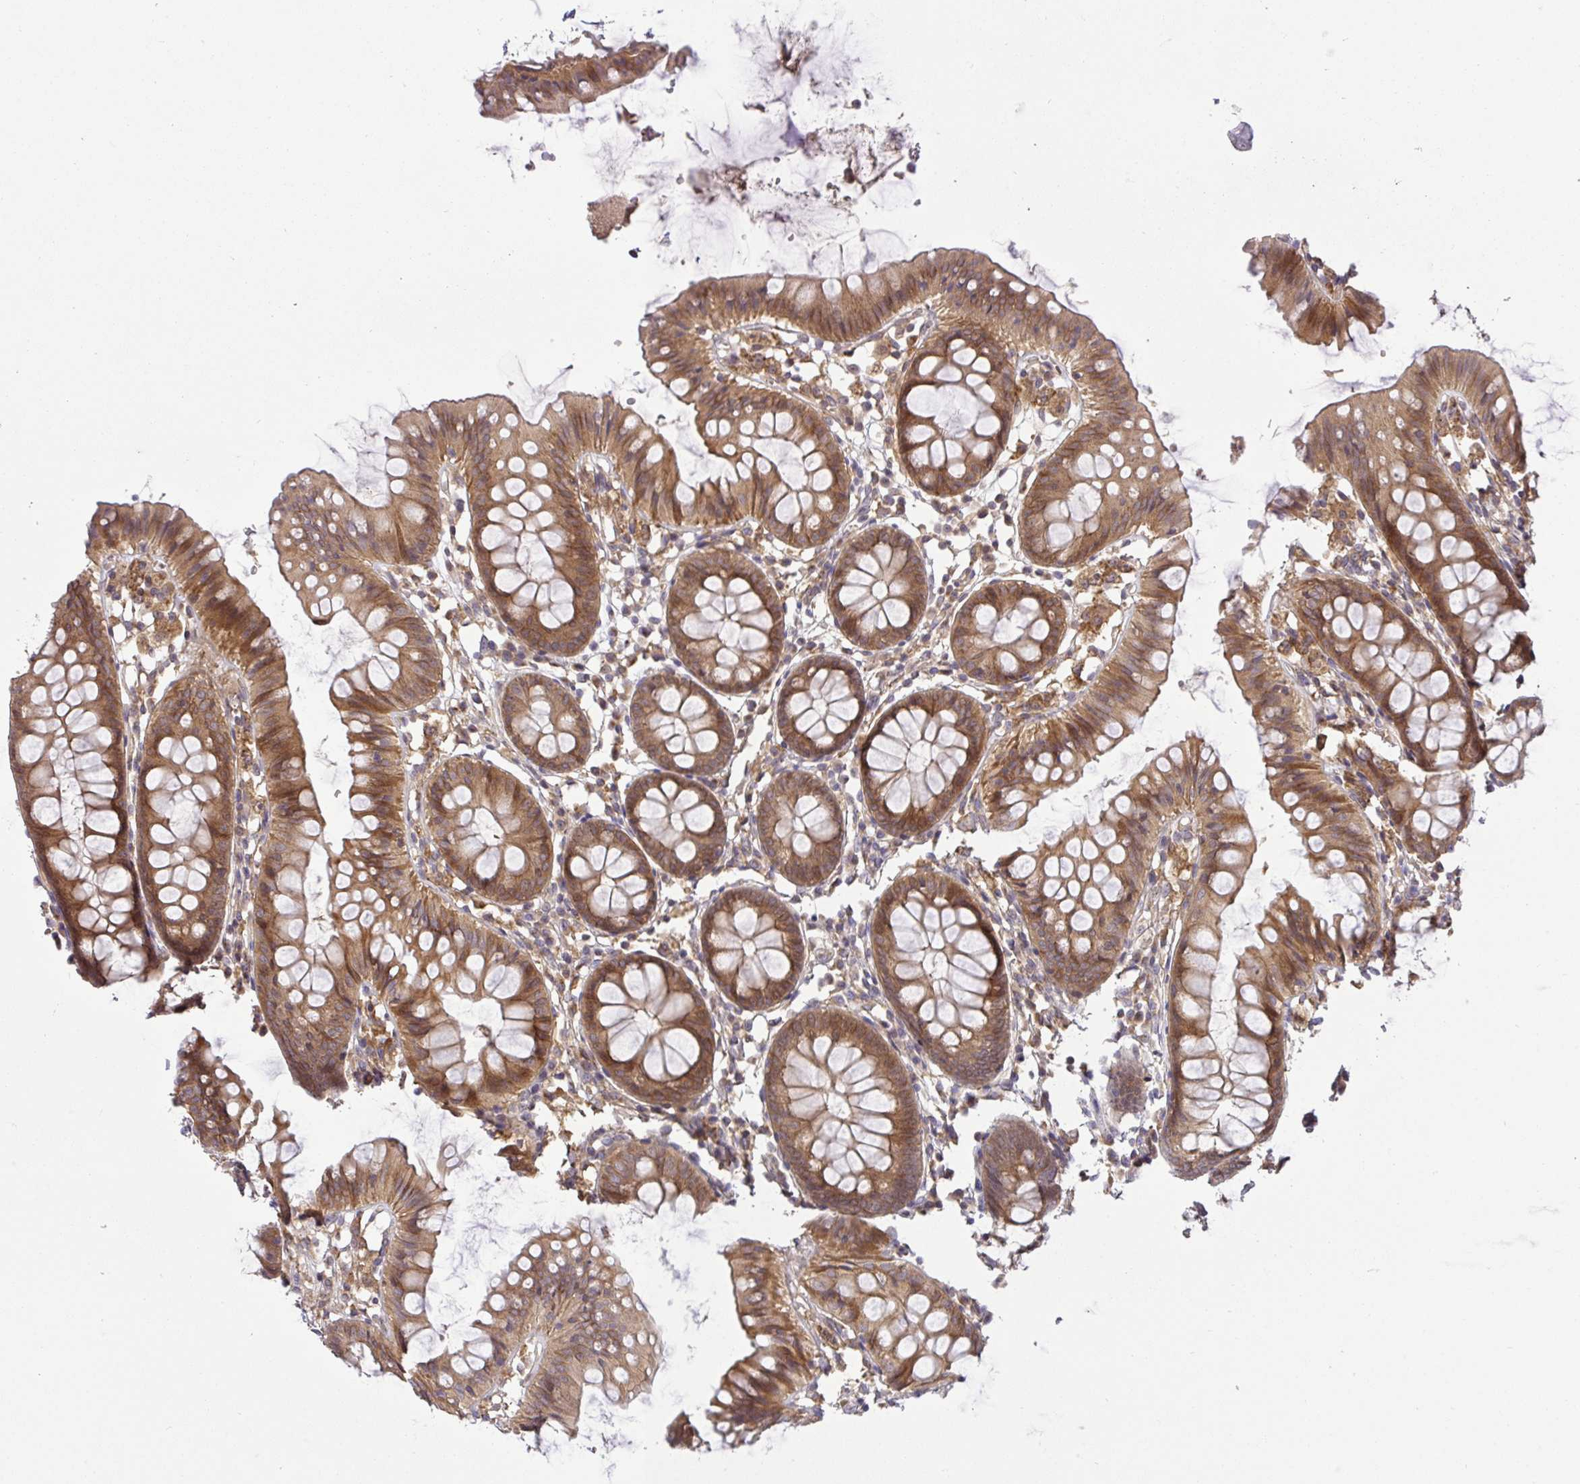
{"staining": {"intensity": "moderate", "quantity": ">75%", "location": "cytoplasmic/membranous"}, "tissue": "colon", "cell_type": "Glandular cells", "image_type": "normal", "snomed": [{"axis": "morphology", "description": "Normal tissue, NOS"}, {"axis": "topography", "description": "Colon"}], "caption": "Colon was stained to show a protein in brown. There is medium levels of moderate cytoplasmic/membranous staining in about >75% of glandular cells.", "gene": "SLC9A6", "patient": {"sex": "female", "age": 84}}